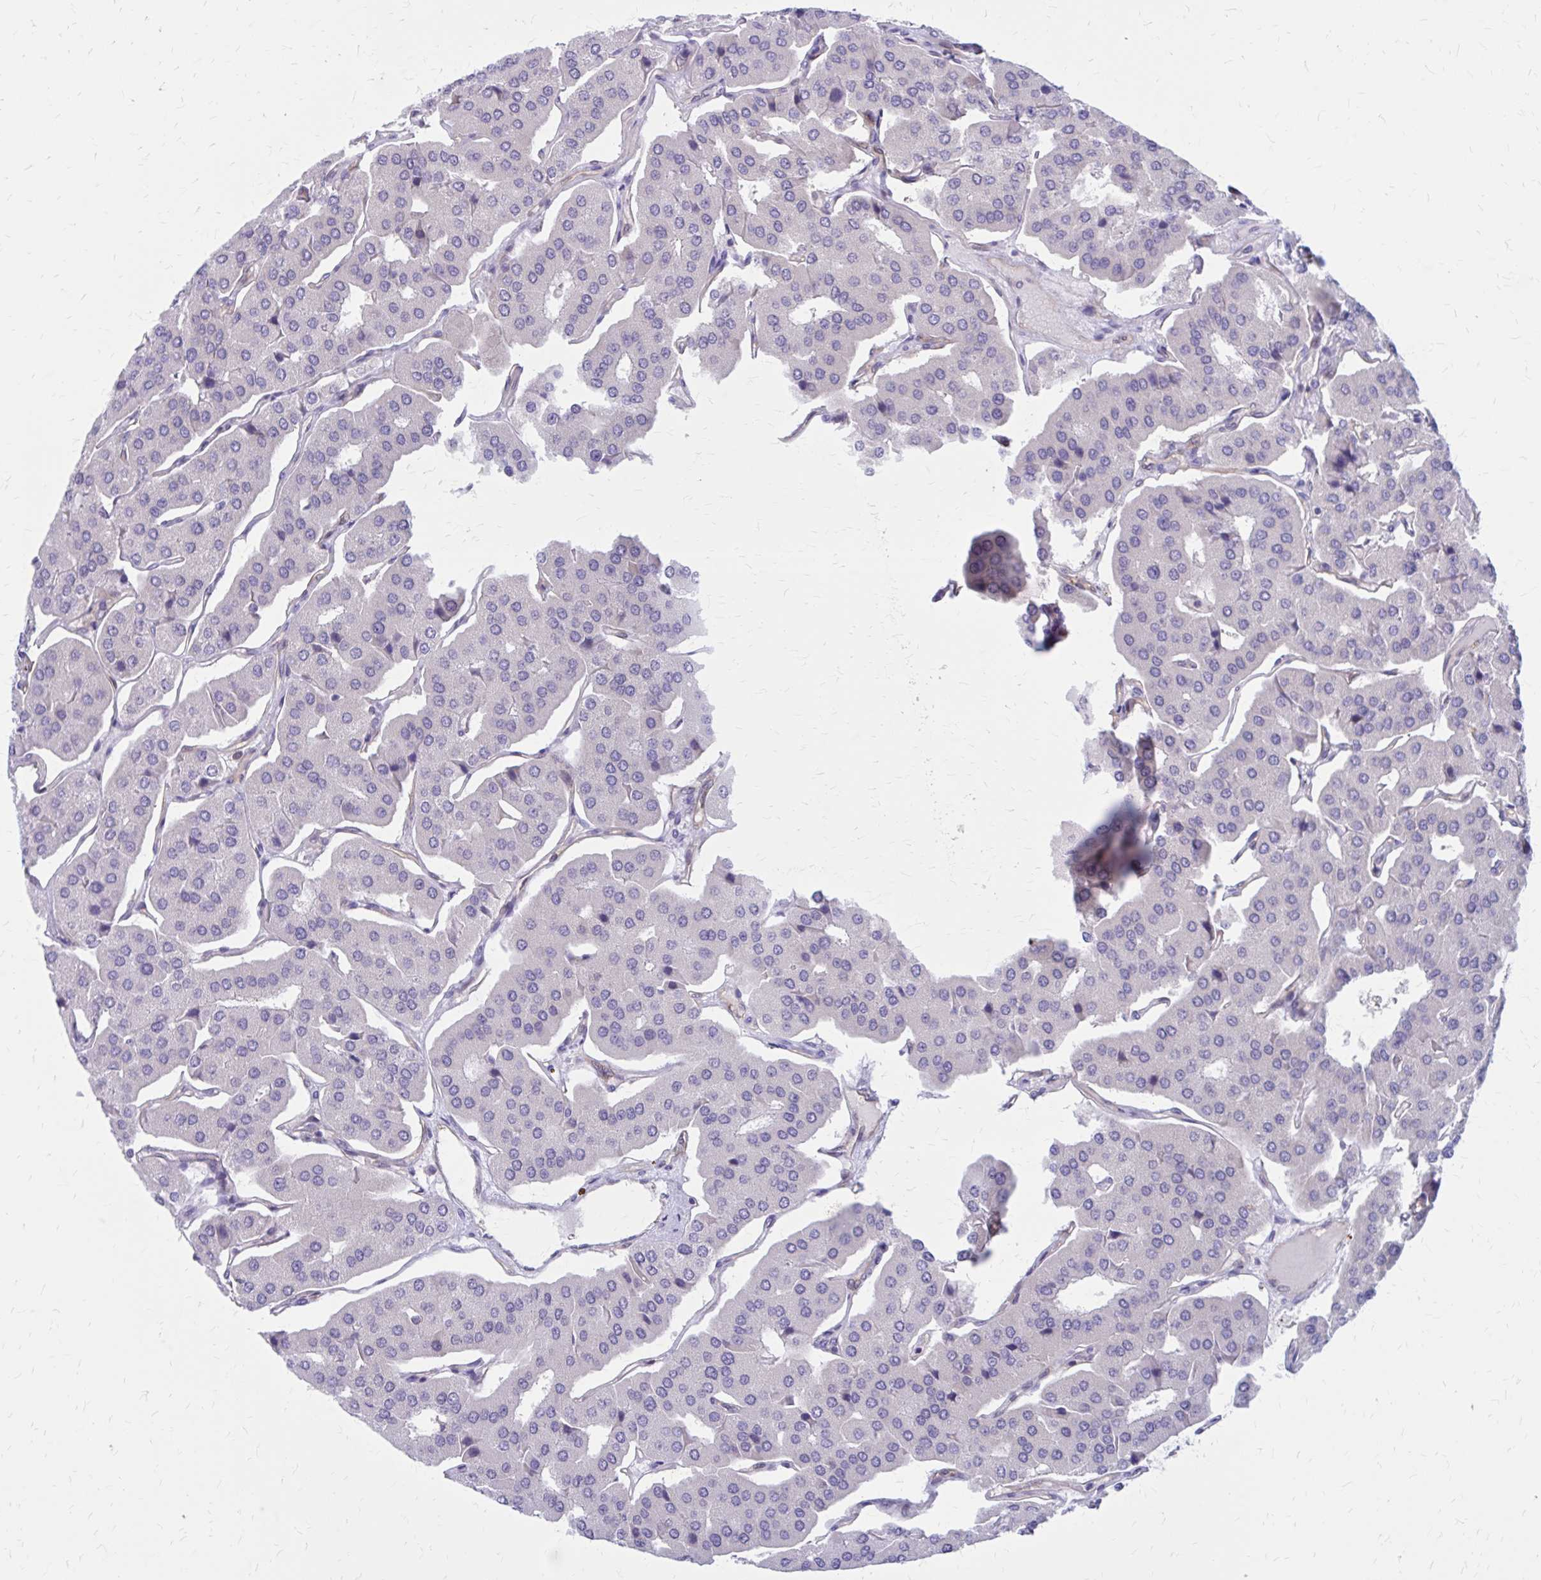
{"staining": {"intensity": "negative", "quantity": "none", "location": "none"}, "tissue": "parathyroid gland", "cell_type": "Glandular cells", "image_type": "normal", "snomed": [{"axis": "morphology", "description": "Normal tissue, NOS"}, {"axis": "morphology", "description": "Adenoma, NOS"}, {"axis": "topography", "description": "Parathyroid gland"}], "caption": "The micrograph shows no significant expression in glandular cells of parathyroid gland. (IHC, brightfield microscopy, high magnification).", "gene": "CLIC2", "patient": {"sex": "female", "age": 86}}